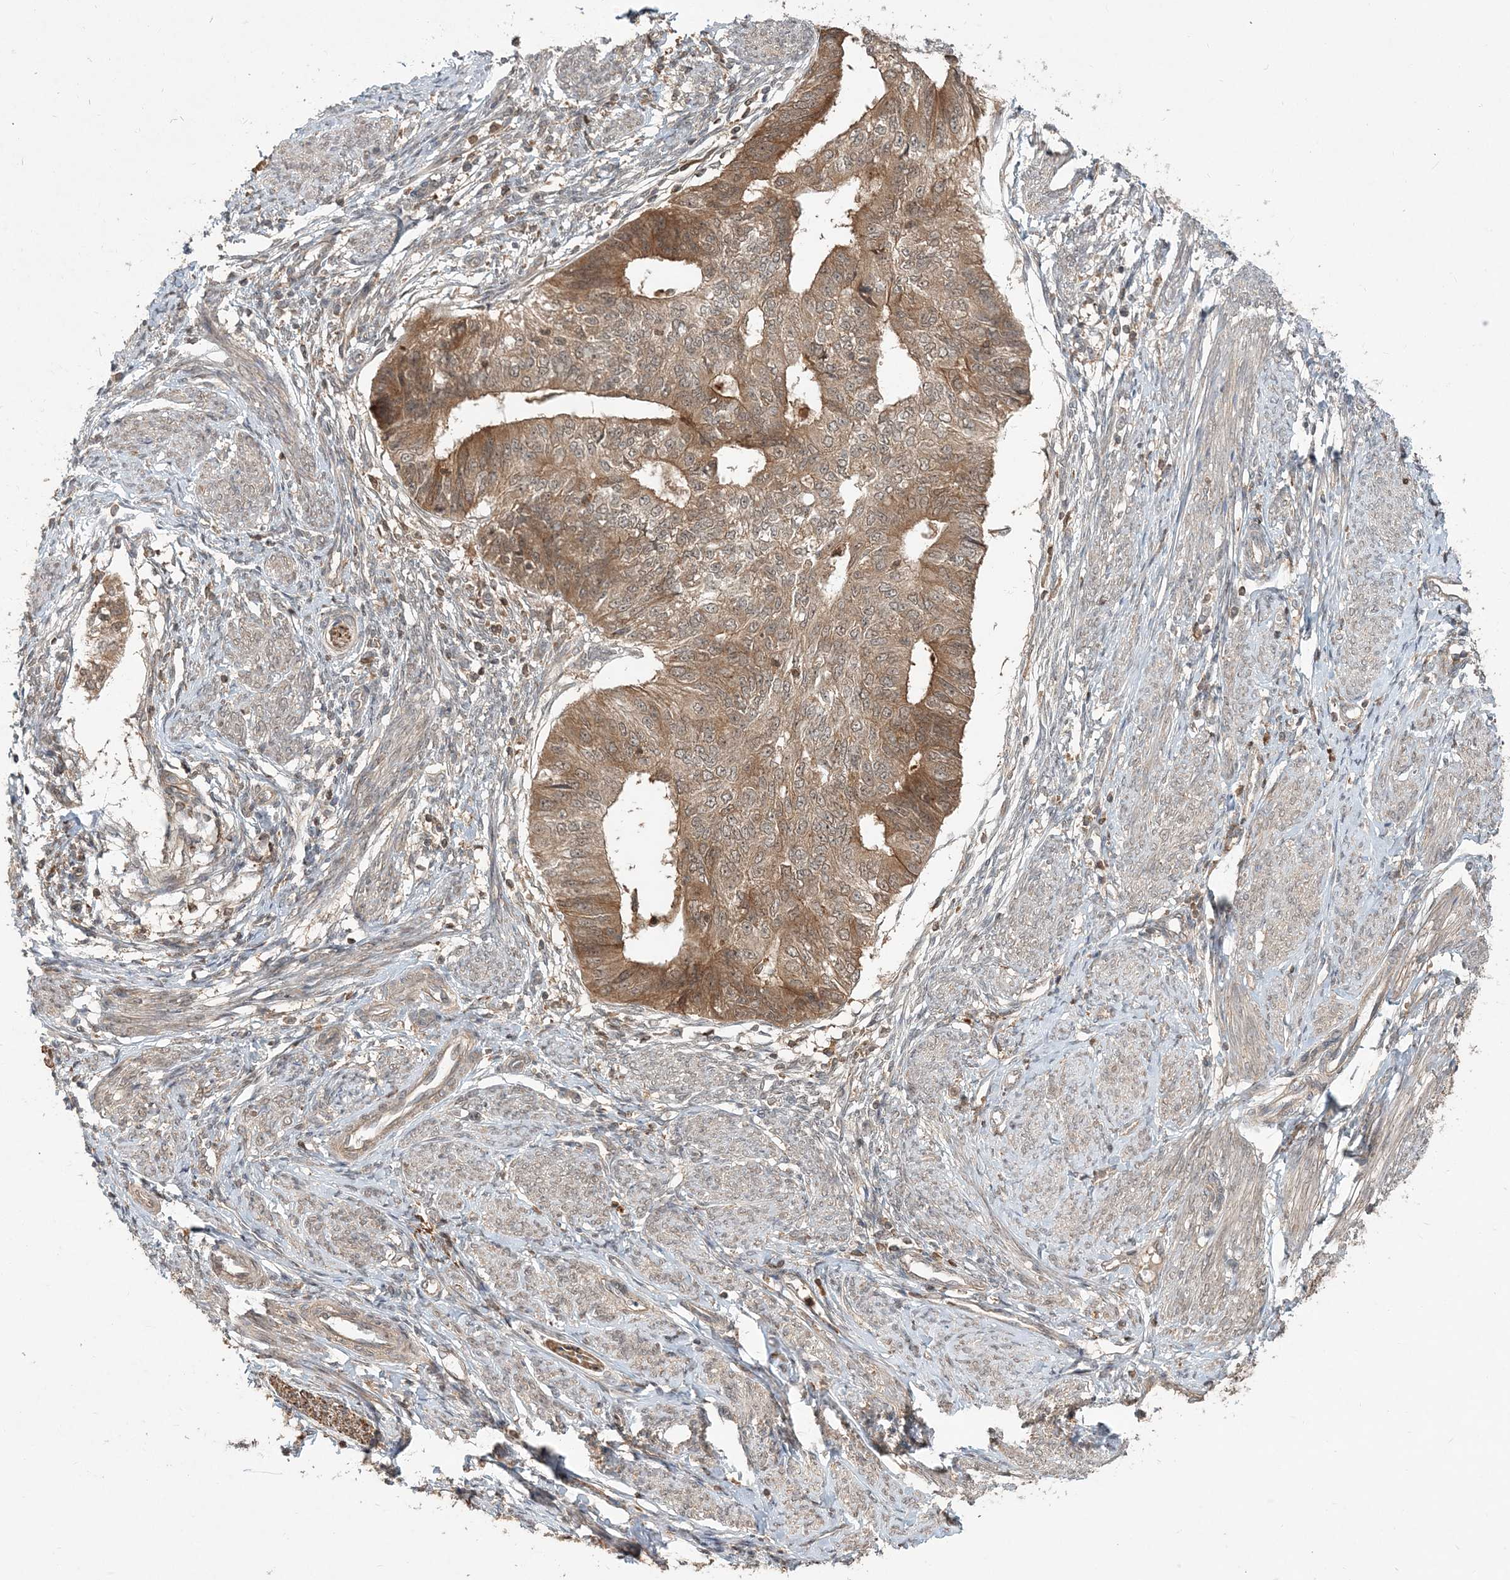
{"staining": {"intensity": "moderate", "quantity": ">75%", "location": "cytoplasmic/membranous"}, "tissue": "endometrial cancer", "cell_type": "Tumor cells", "image_type": "cancer", "snomed": [{"axis": "morphology", "description": "Adenocarcinoma, NOS"}, {"axis": "topography", "description": "Endometrium"}], "caption": "This photomicrograph reveals immunohistochemistry (IHC) staining of human endometrial cancer (adenocarcinoma), with medium moderate cytoplasmic/membranous expression in about >75% of tumor cells.", "gene": "CAB39", "patient": {"sex": "female", "age": 32}}